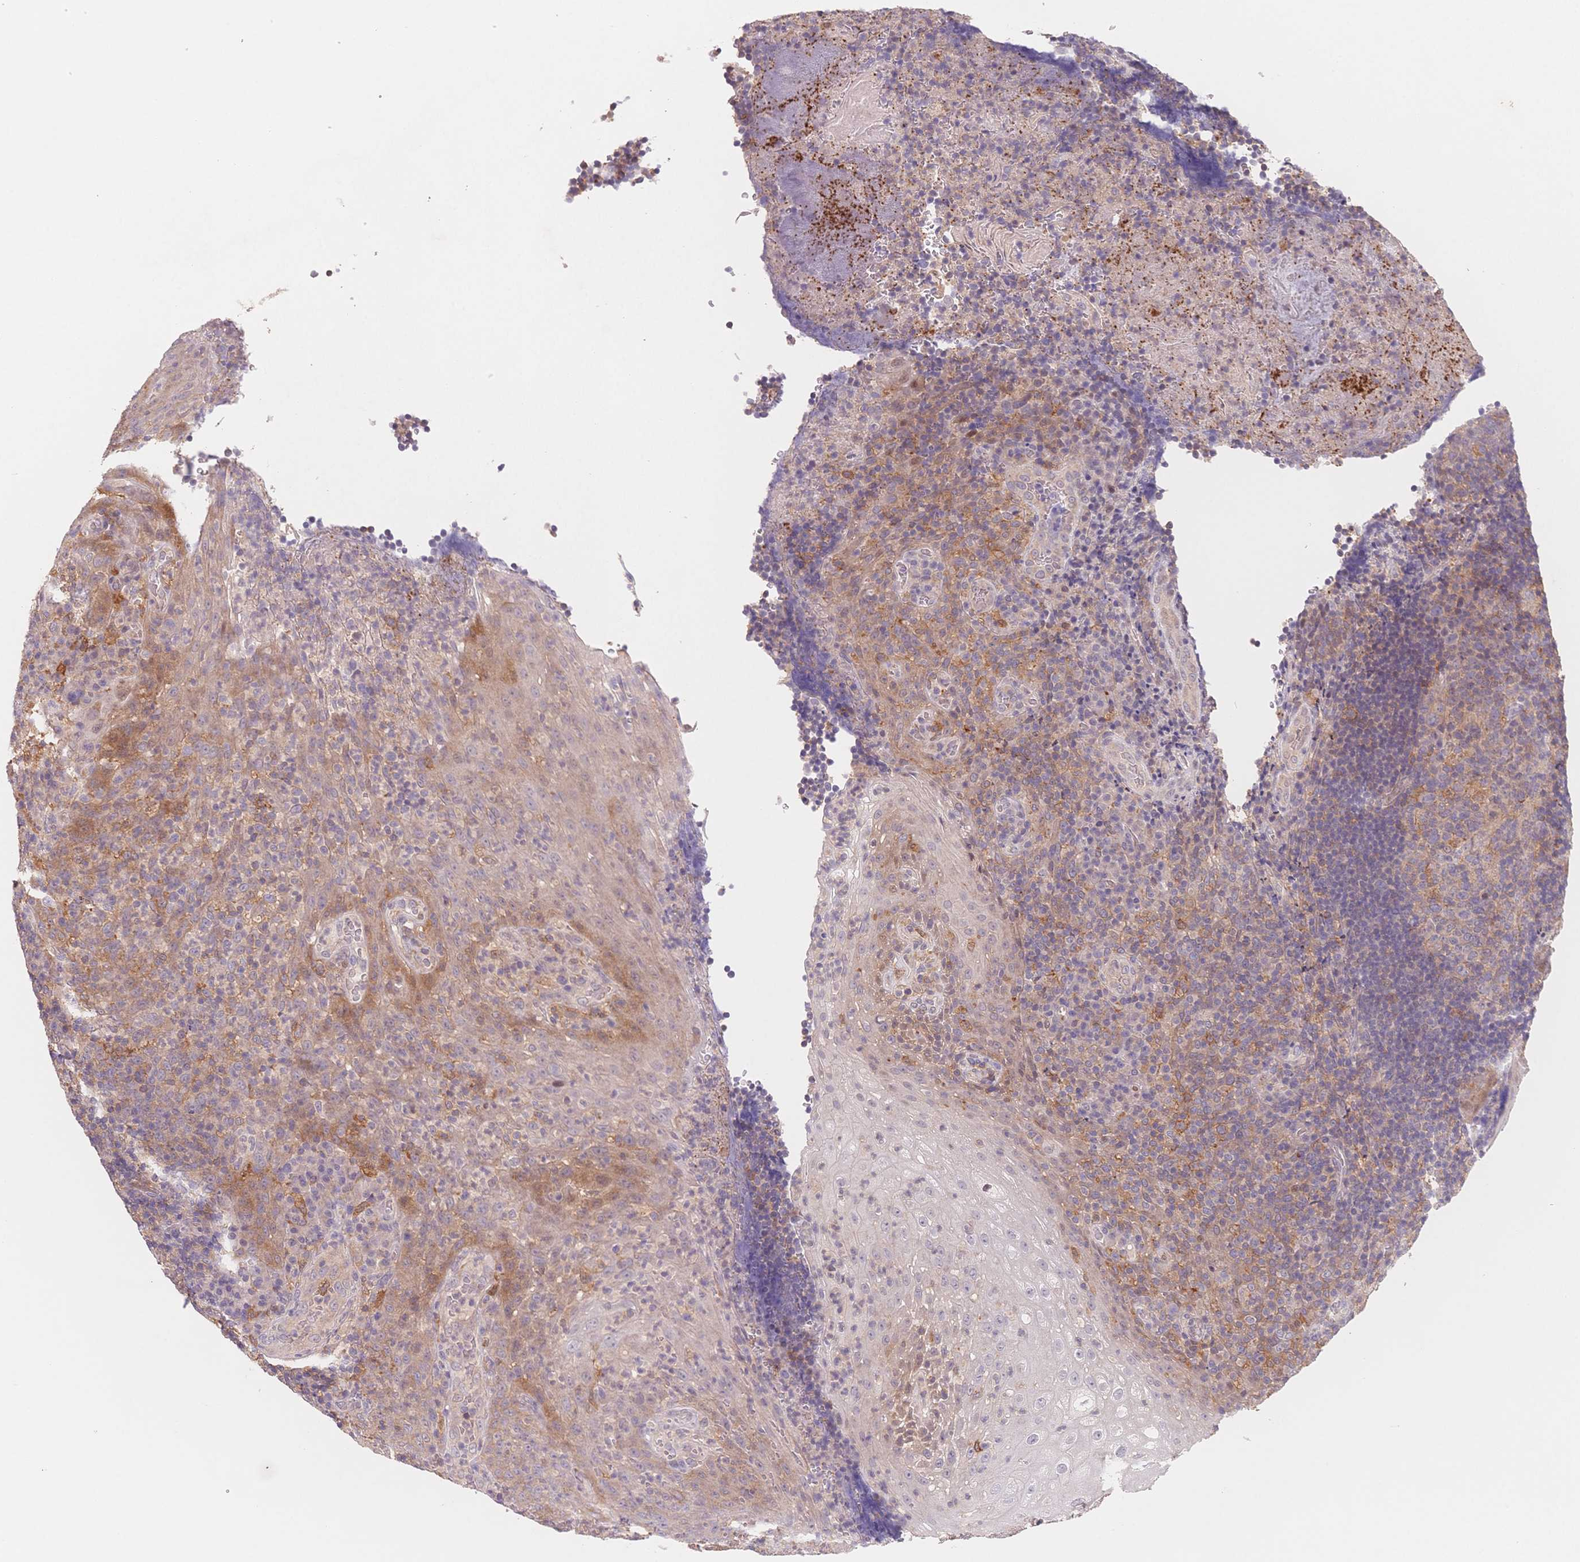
{"staining": {"intensity": "negative", "quantity": "none", "location": "none"}, "tissue": "tonsil", "cell_type": "Germinal center cells", "image_type": "normal", "snomed": [{"axis": "morphology", "description": "Normal tissue, NOS"}, {"axis": "topography", "description": "Tonsil"}], "caption": "DAB (3,3'-diaminobenzidine) immunohistochemical staining of unremarkable tonsil displays no significant expression in germinal center cells.", "gene": "C12orf75", "patient": {"sex": "male", "age": 17}}